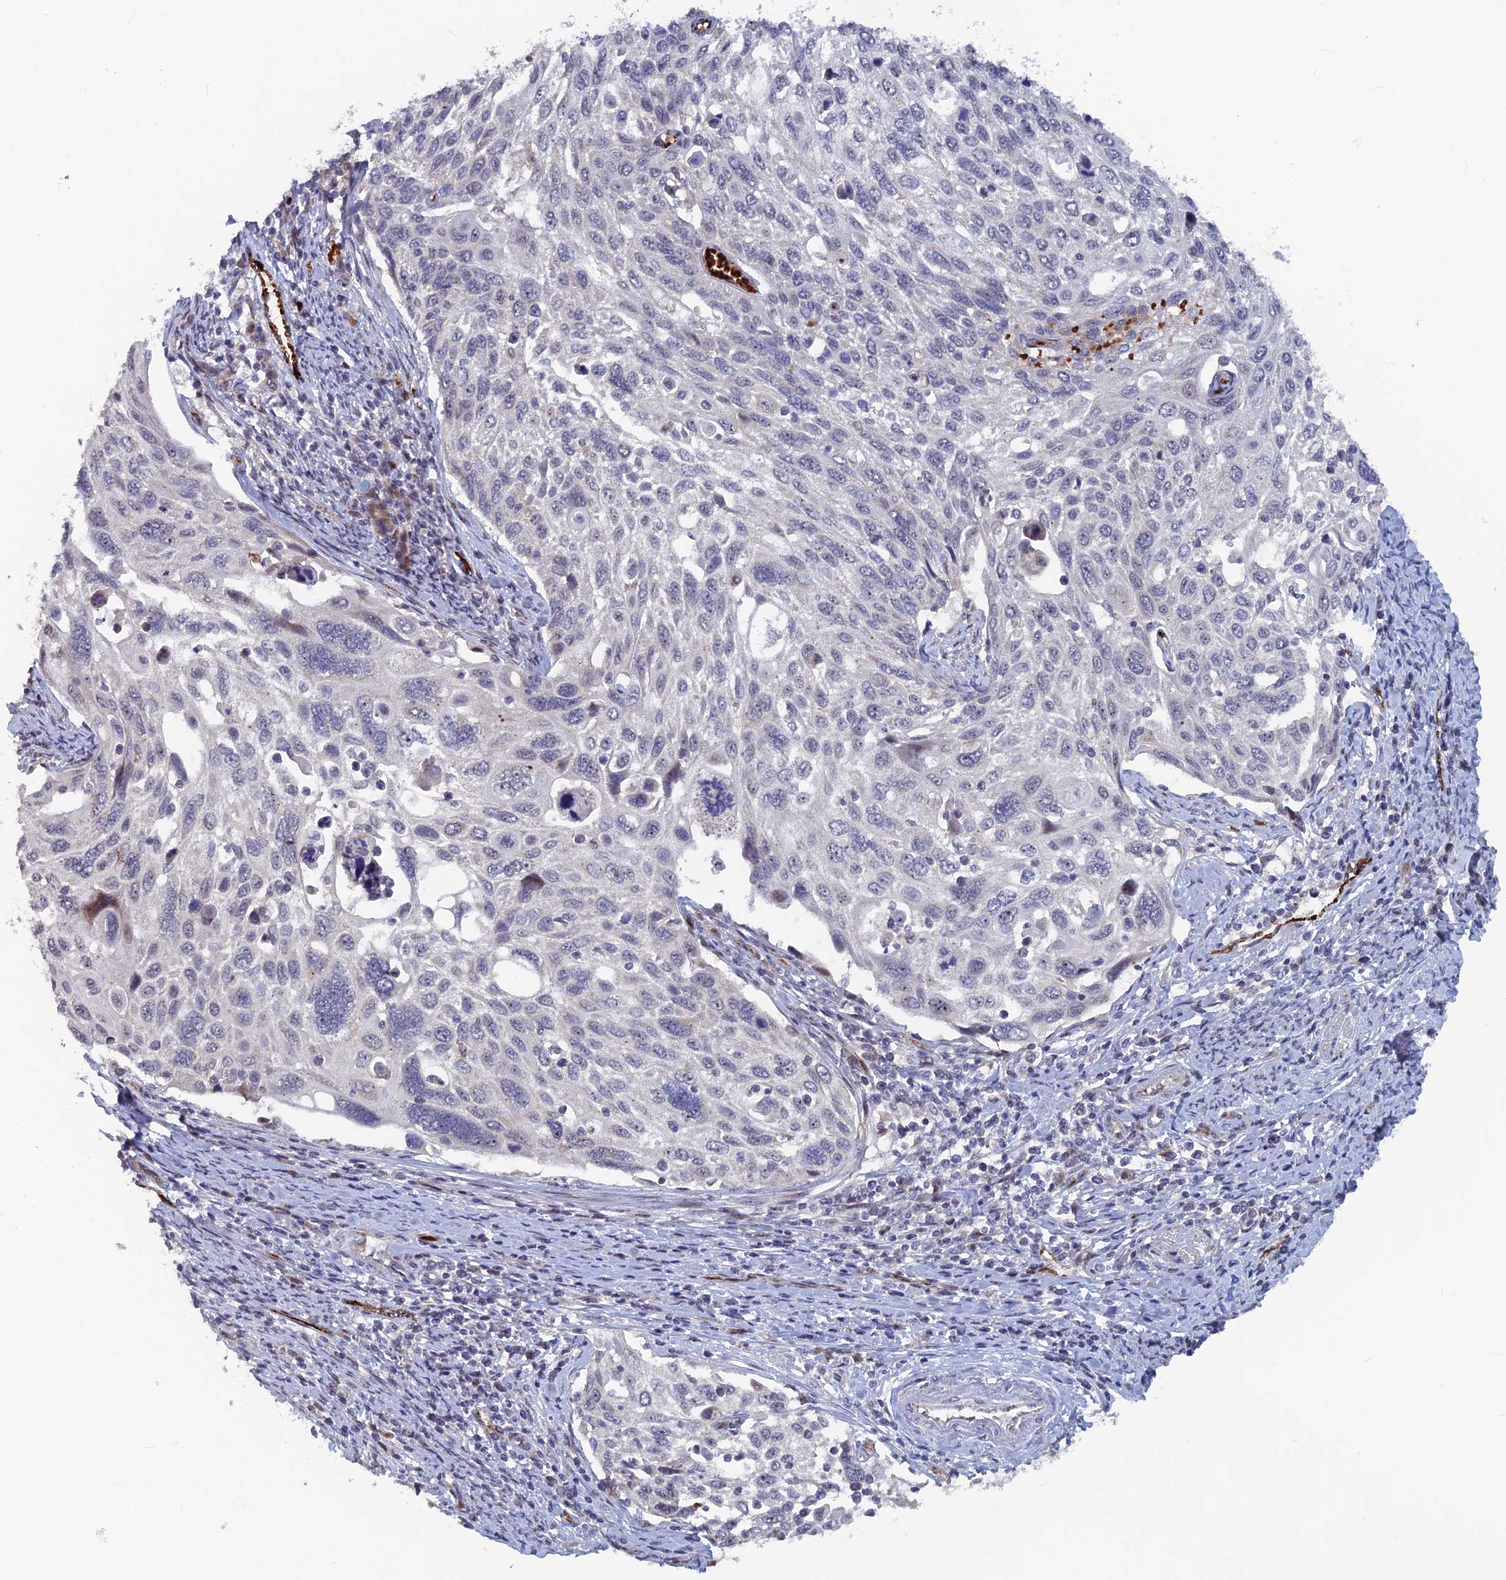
{"staining": {"intensity": "negative", "quantity": "none", "location": "none"}, "tissue": "cervical cancer", "cell_type": "Tumor cells", "image_type": "cancer", "snomed": [{"axis": "morphology", "description": "Squamous cell carcinoma, NOS"}, {"axis": "topography", "description": "Cervix"}], "caption": "Immunohistochemistry (IHC) of human squamous cell carcinoma (cervical) demonstrates no expression in tumor cells.", "gene": "SH3D21", "patient": {"sex": "female", "age": 70}}